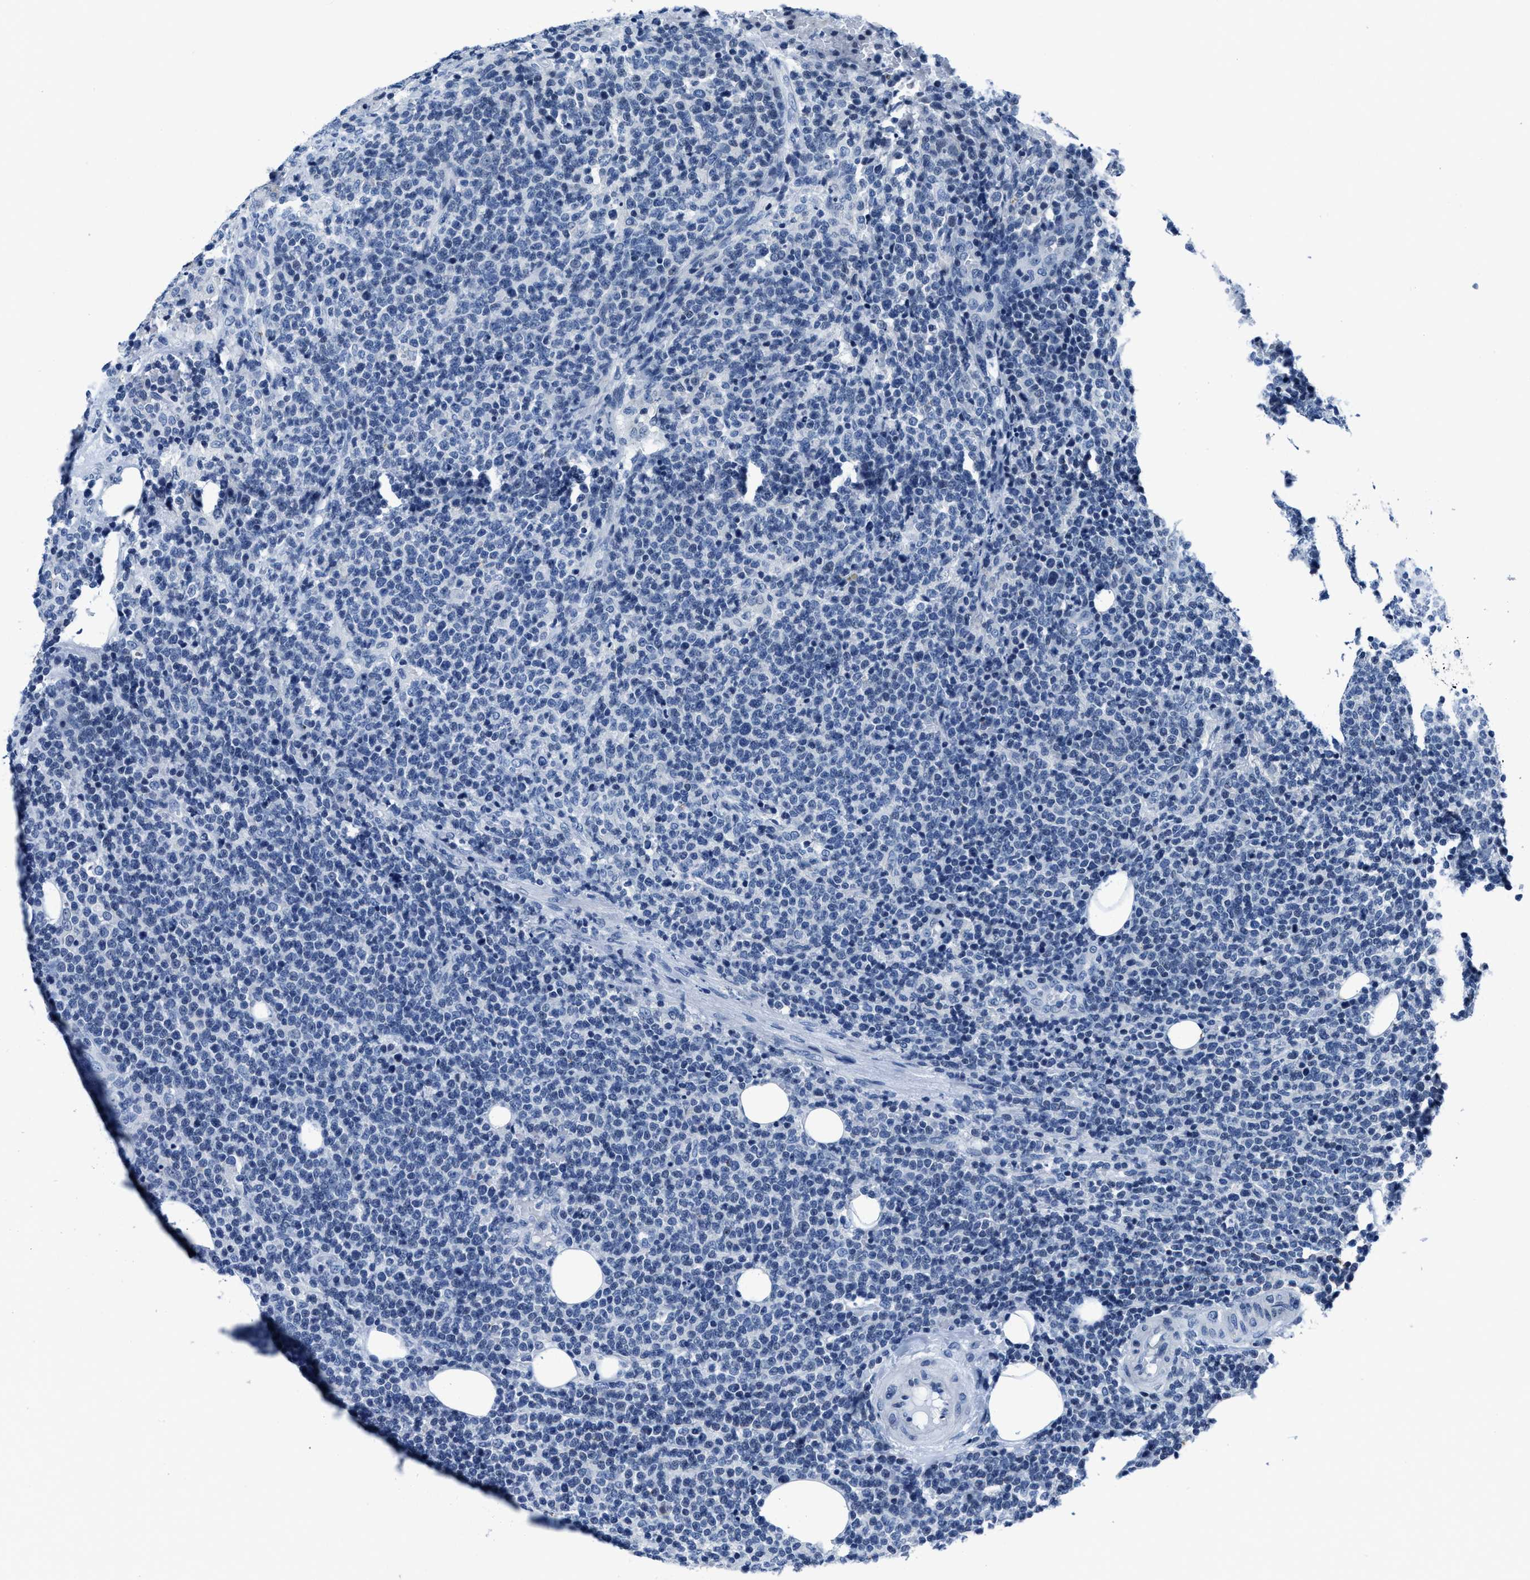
{"staining": {"intensity": "negative", "quantity": "none", "location": "none"}, "tissue": "lymphoma", "cell_type": "Tumor cells", "image_type": "cancer", "snomed": [{"axis": "morphology", "description": "Malignant lymphoma, non-Hodgkin's type, High grade"}, {"axis": "topography", "description": "Lymph node"}], "caption": "IHC micrograph of human lymphoma stained for a protein (brown), which exhibits no expression in tumor cells. (IHC, brightfield microscopy, high magnification).", "gene": "ASZ1", "patient": {"sex": "male", "age": 61}}